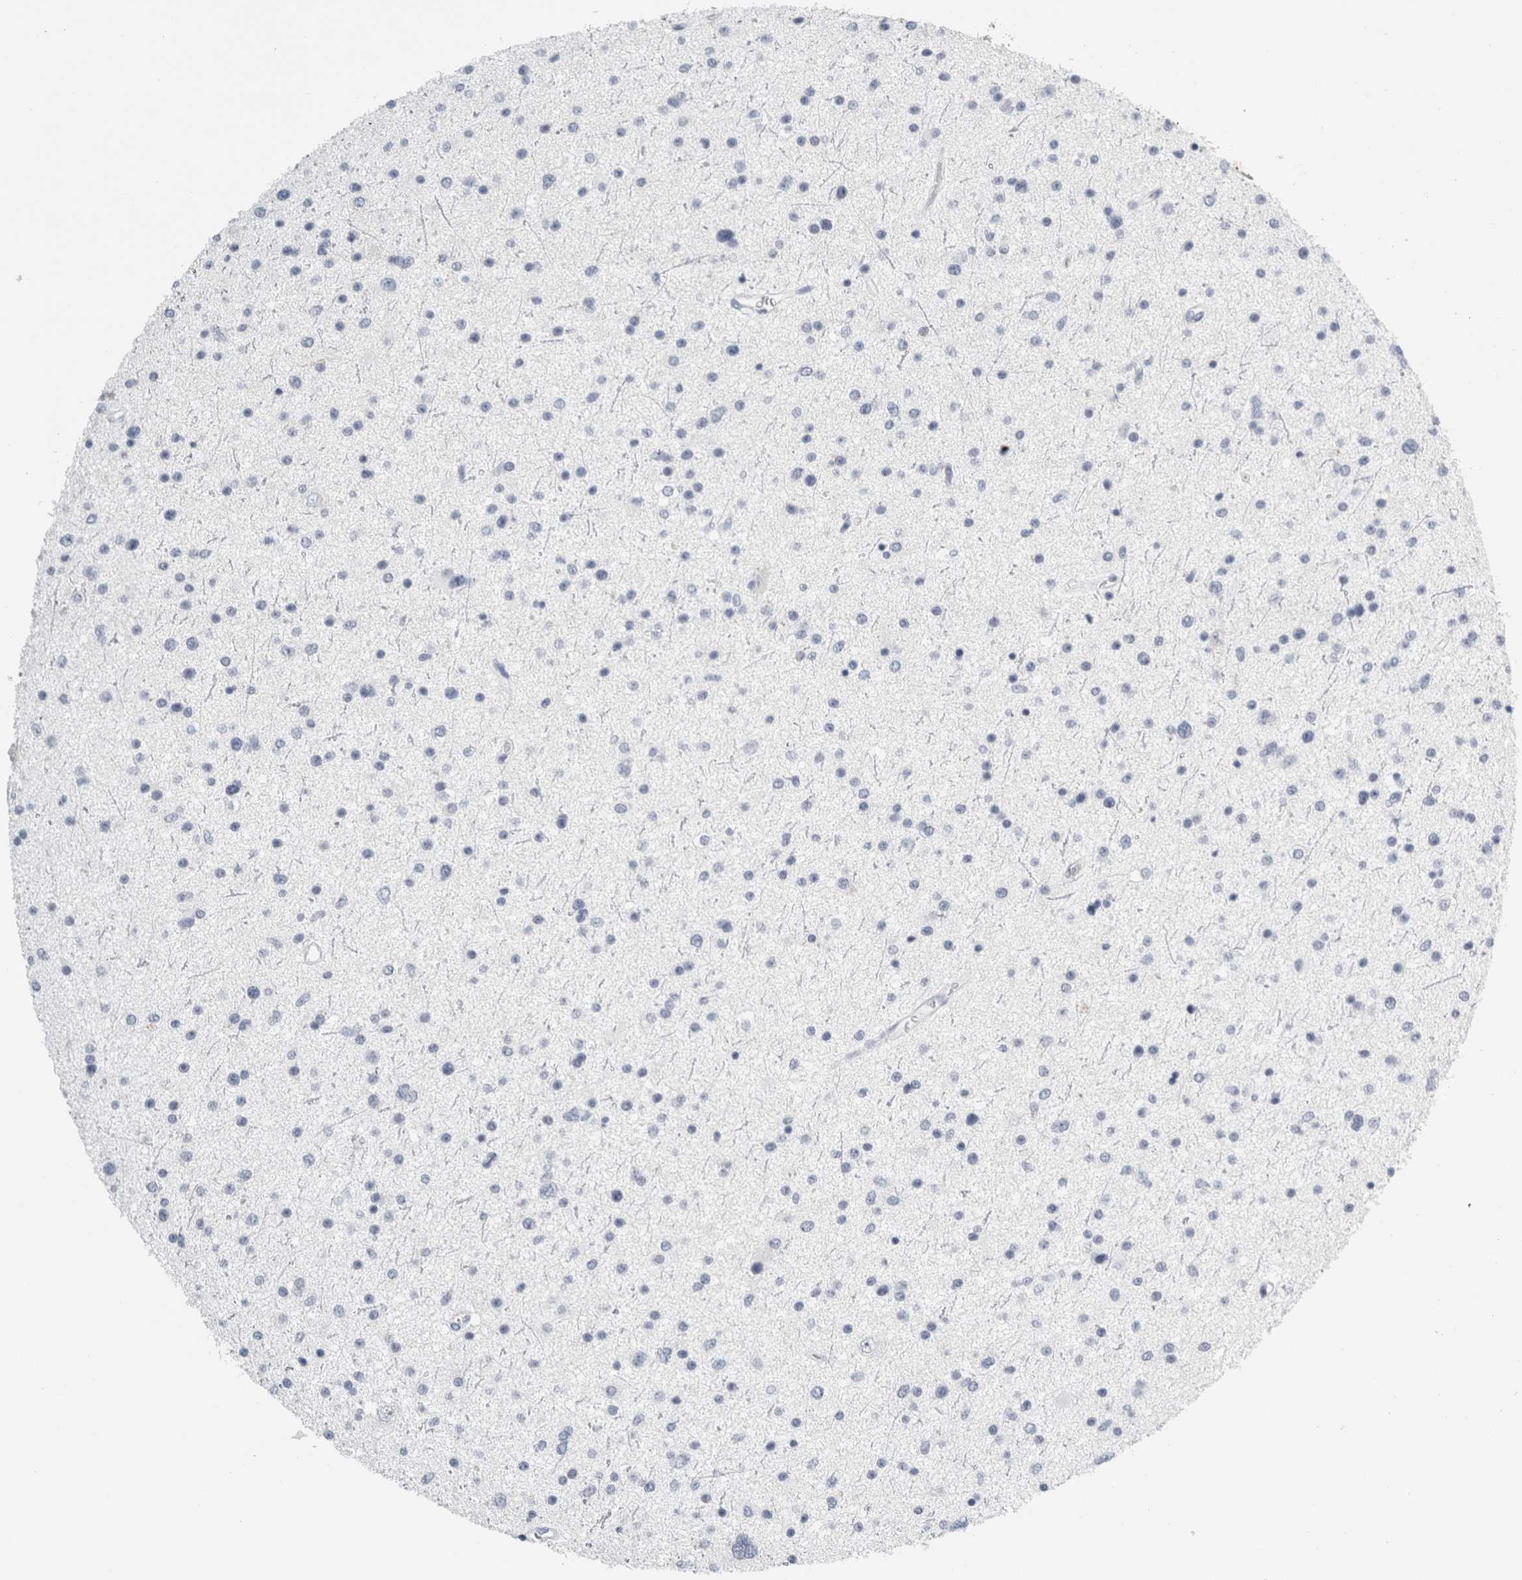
{"staining": {"intensity": "negative", "quantity": "none", "location": "none"}, "tissue": "glioma", "cell_type": "Tumor cells", "image_type": "cancer", "snomed": [{"axis": "morphology", "description": "Glioma, malignant, Low grade"}, {"axis": "topography", "description": "Brain"}], "caption": "An image of human malignant low-grade glioma is negative for staining in tumor cells.", "gene": "TSPAN8", "patient": {"sex": "female", "age": 37}}